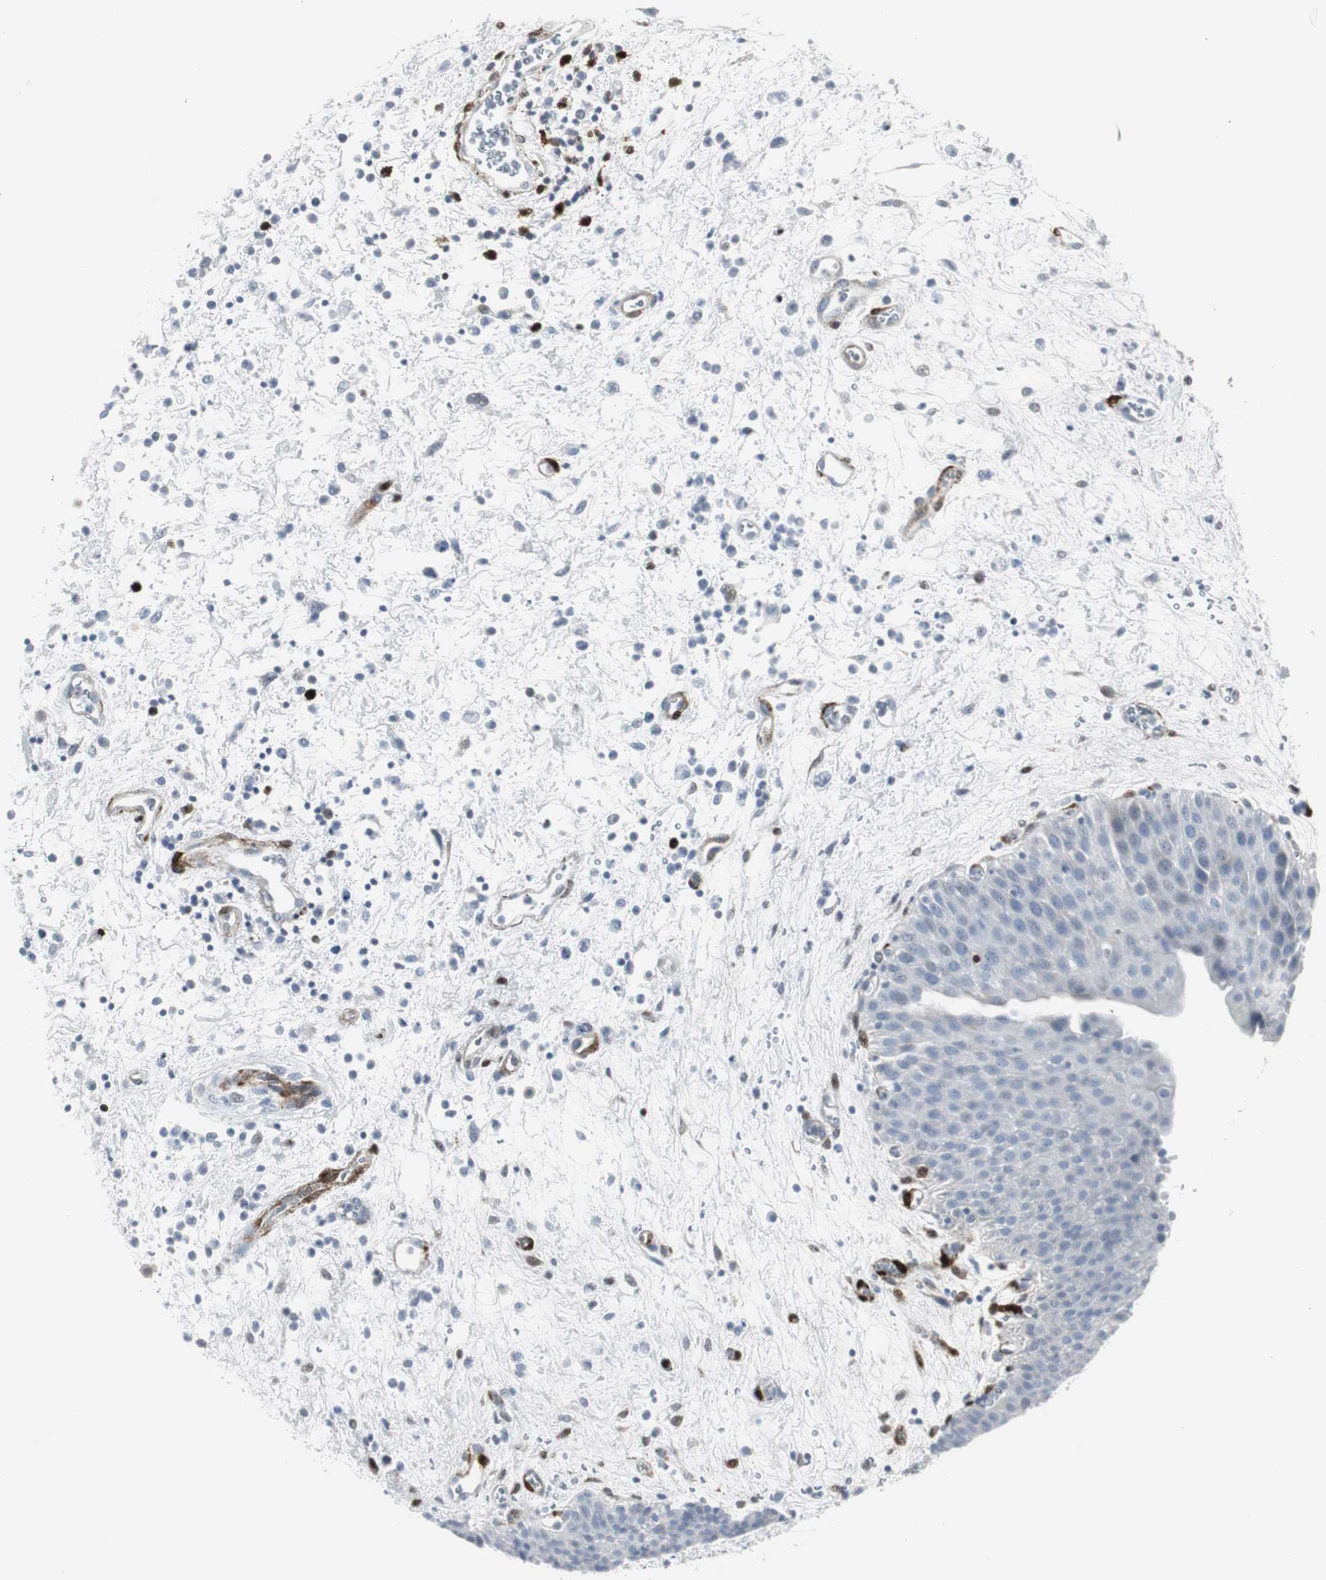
{"staining": {"intensity": "negative", "quantity": "none", "location": "none"}, "tissue": "urinary bladder", "cell_type": "Urothelial cells", "image_type": "normal", "snomed": [{"axis": "morphology", "description": "Normal tissue, NOS"}, {"axis": "morphology", "description": "Dysplasia, NOS"}, {"axis": "topography", "description": "Urinary bladder"}], "caption": "DAB immunohistochemical staining of benign human urinary bladder displays no significant staining in urothelial cells.", "gene": "PPP1R14A", "patient": {"sex": "male", "age": 35}}